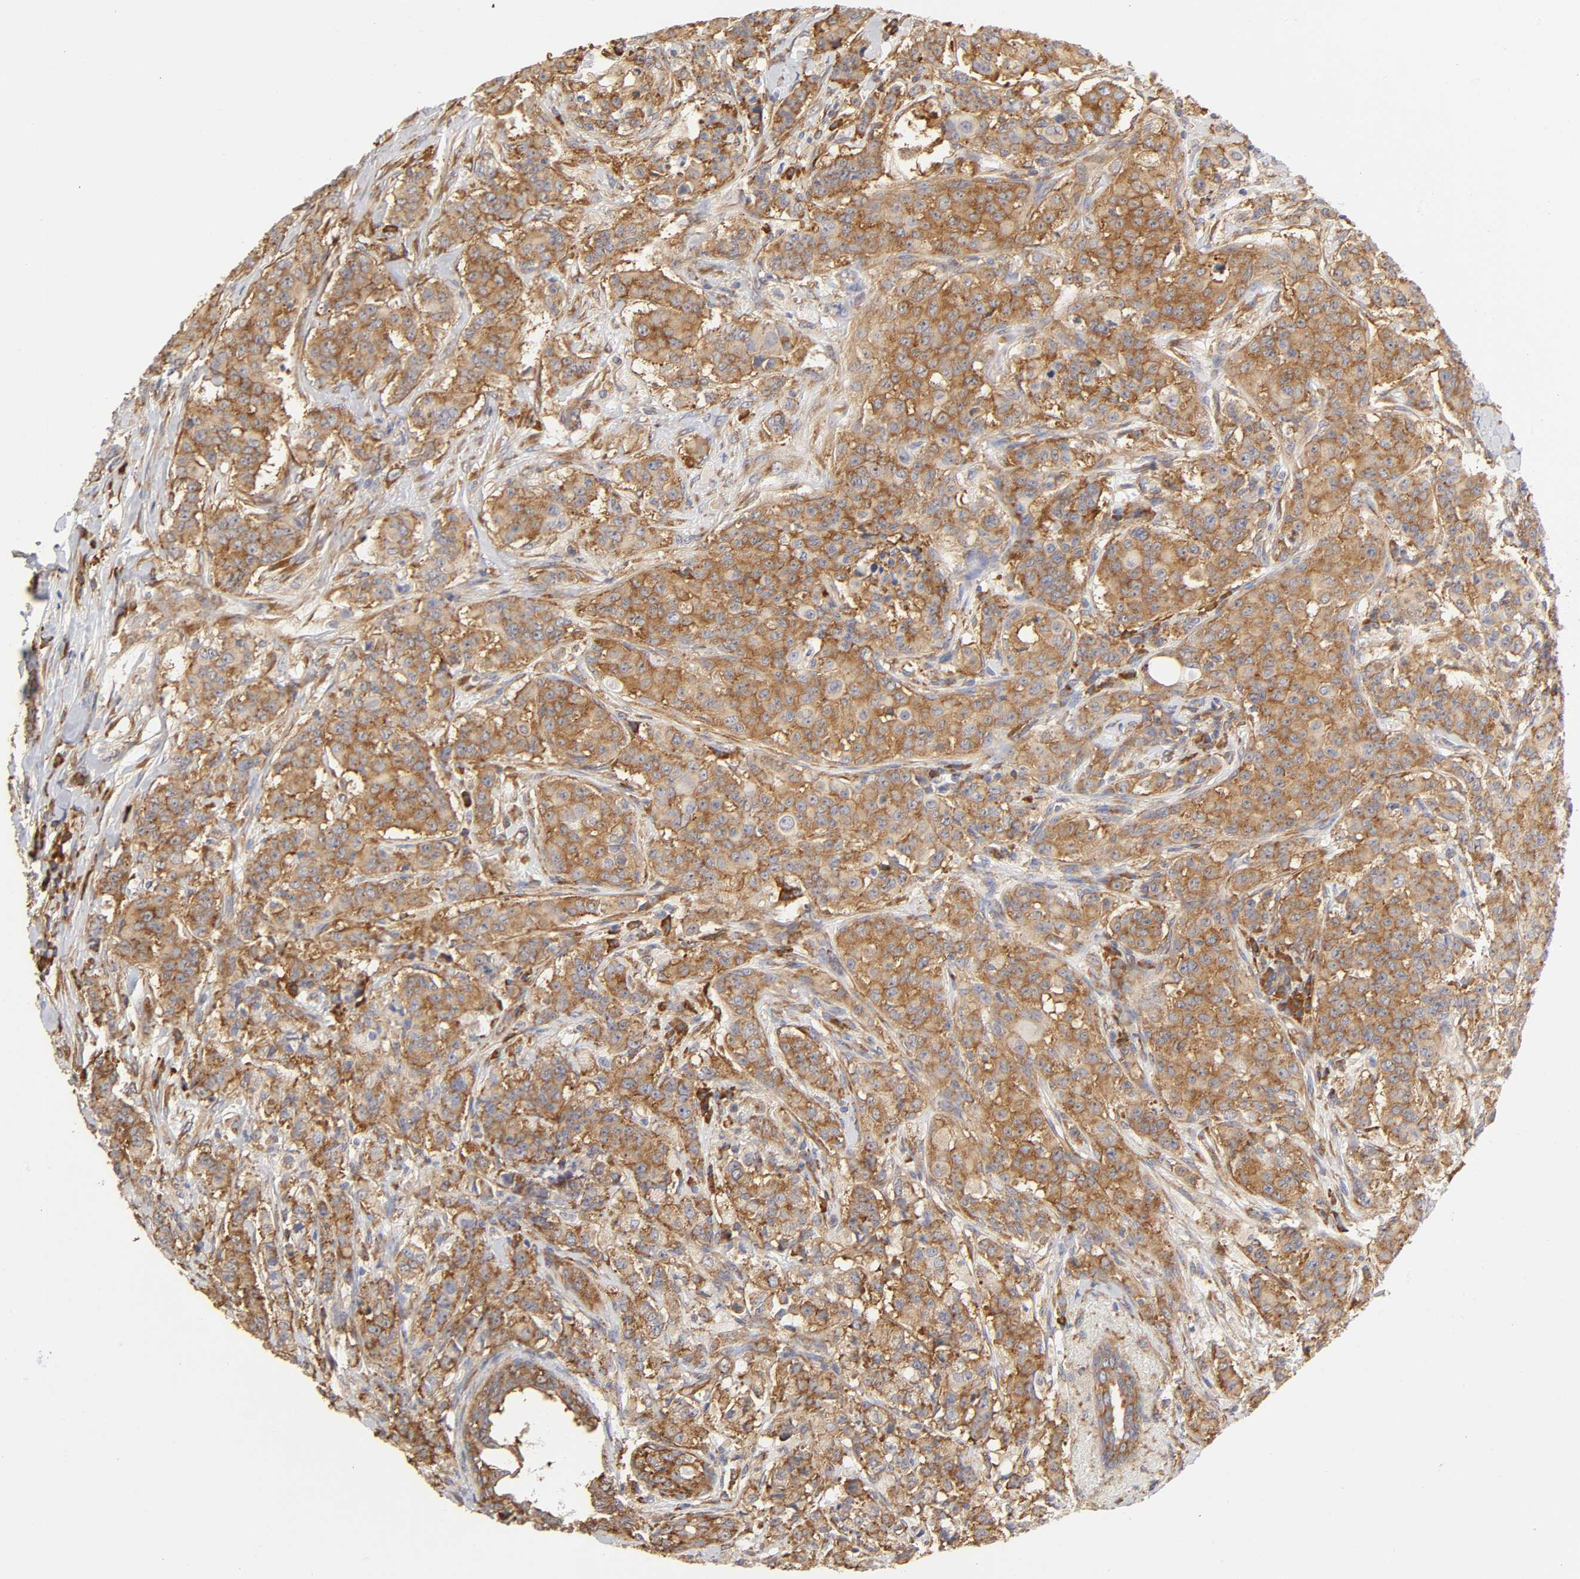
{"staining": {"intensity": "moderate", "quantity": ">75%", "location": "cytoplasmic/membranous"}, "tissue": "breast cancer", "cell_type": "Tumor cells", "image_type": "cancer", "snomed": [{"axis": "morphology", "description": "Duct carcinoma"}, {"axis": "topography", "description": "Breast"}], "caption": "The micrograph displays a brown stain indicating the presence of a protein in the cytoplasmic/membranous of tumor cells in breast cancer (intraductal carcinoma).", "gene": "RPL14", "patient": {"sex": "female", "age": 40}}